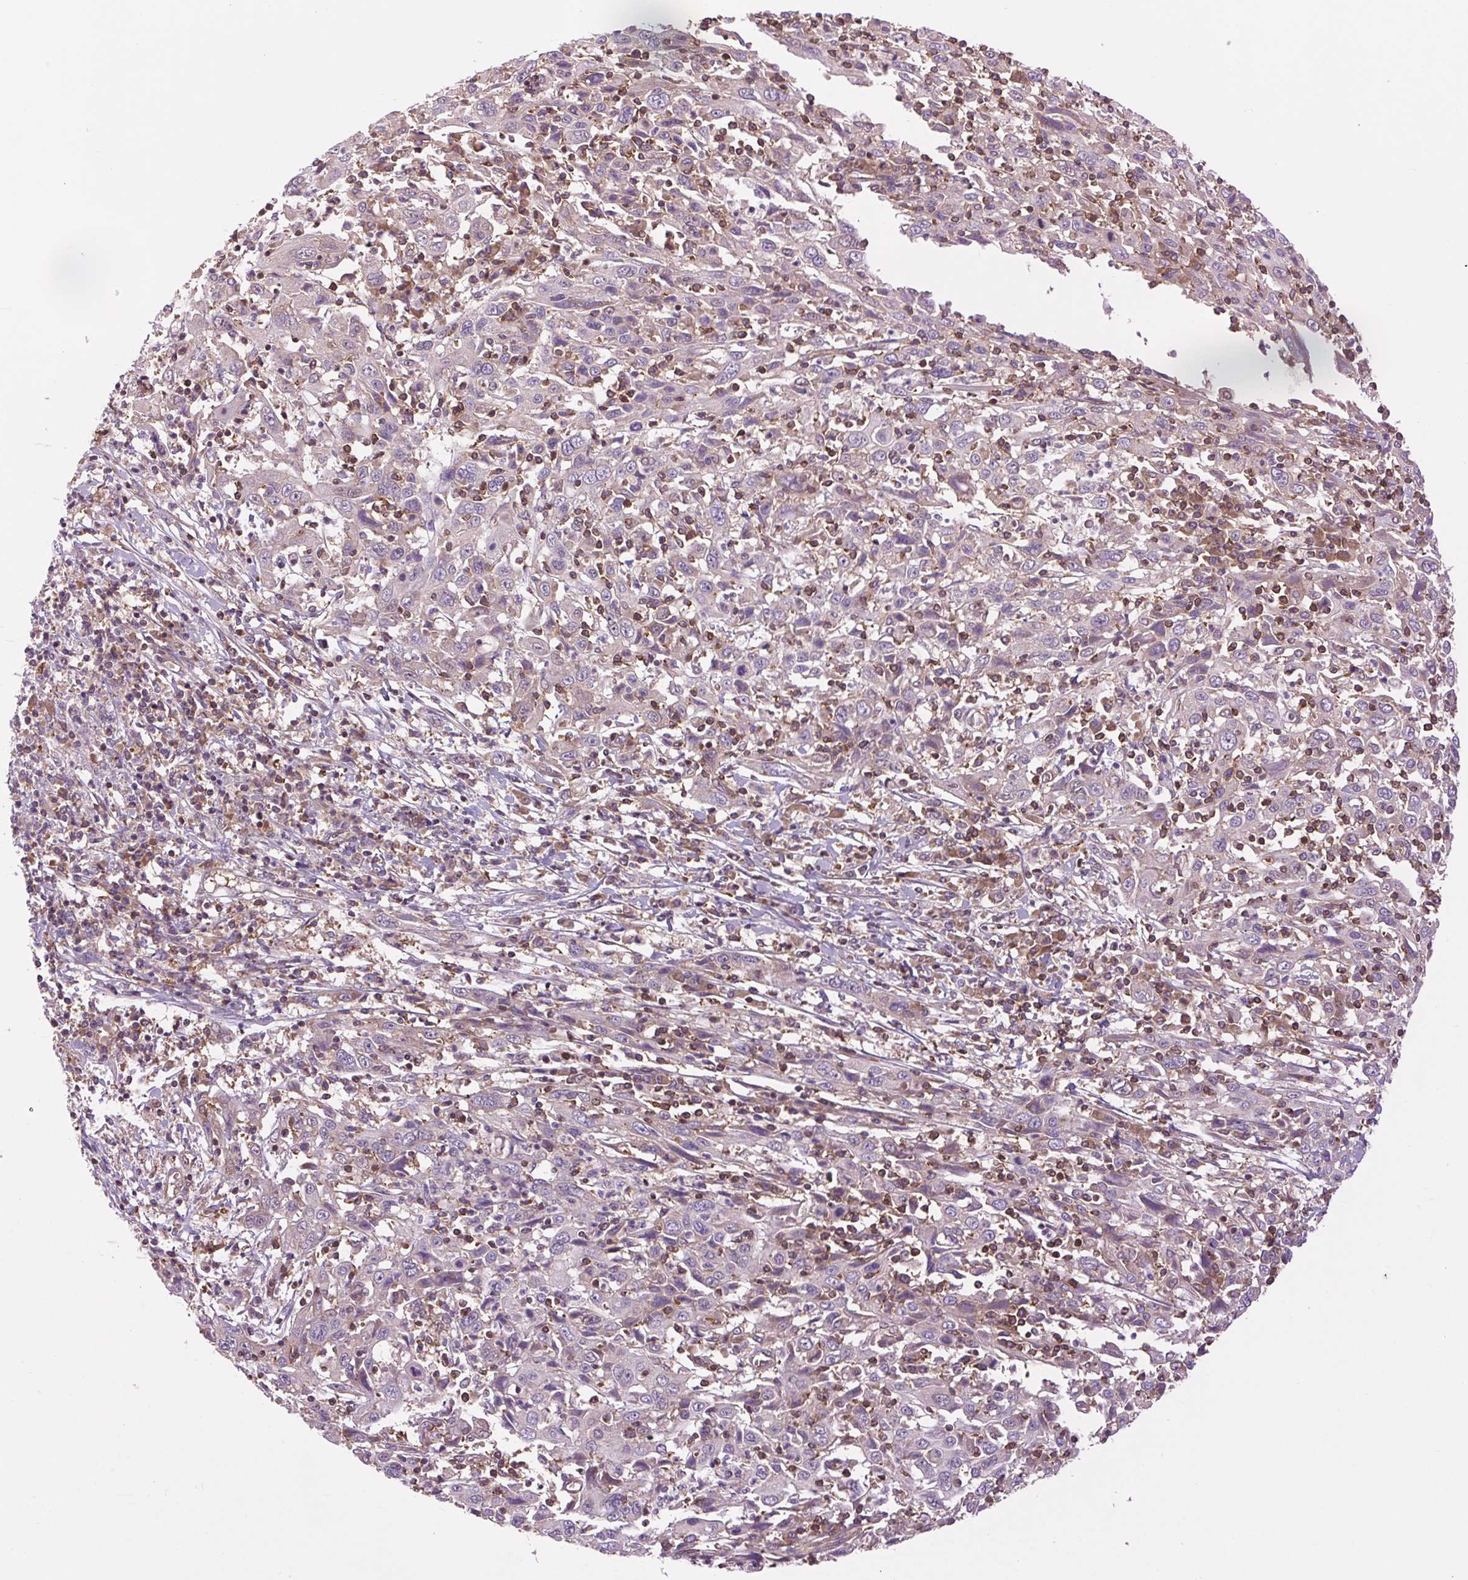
{"staining": {"intensity": "negative", "quantity": "none", "location": "none"}, "tissue": "cervical cancer", "cell_type": "Tumor cells", "image_type": "cancer", "snomed": [{"axis": "morphology", "description": "Squamous cell carcinoma, NOS"}, {"axis": "topography", "description": "Cervix"}], "caption": "DAB (3,3'-diaminobenzidine) immunohistochemical staining of human cervical cancer (squamous cell carcinoma) exhibits no significant positivity in tumor cells.", "gene": "PLCG1", "patient": {"sex": "female", "age": 46}}